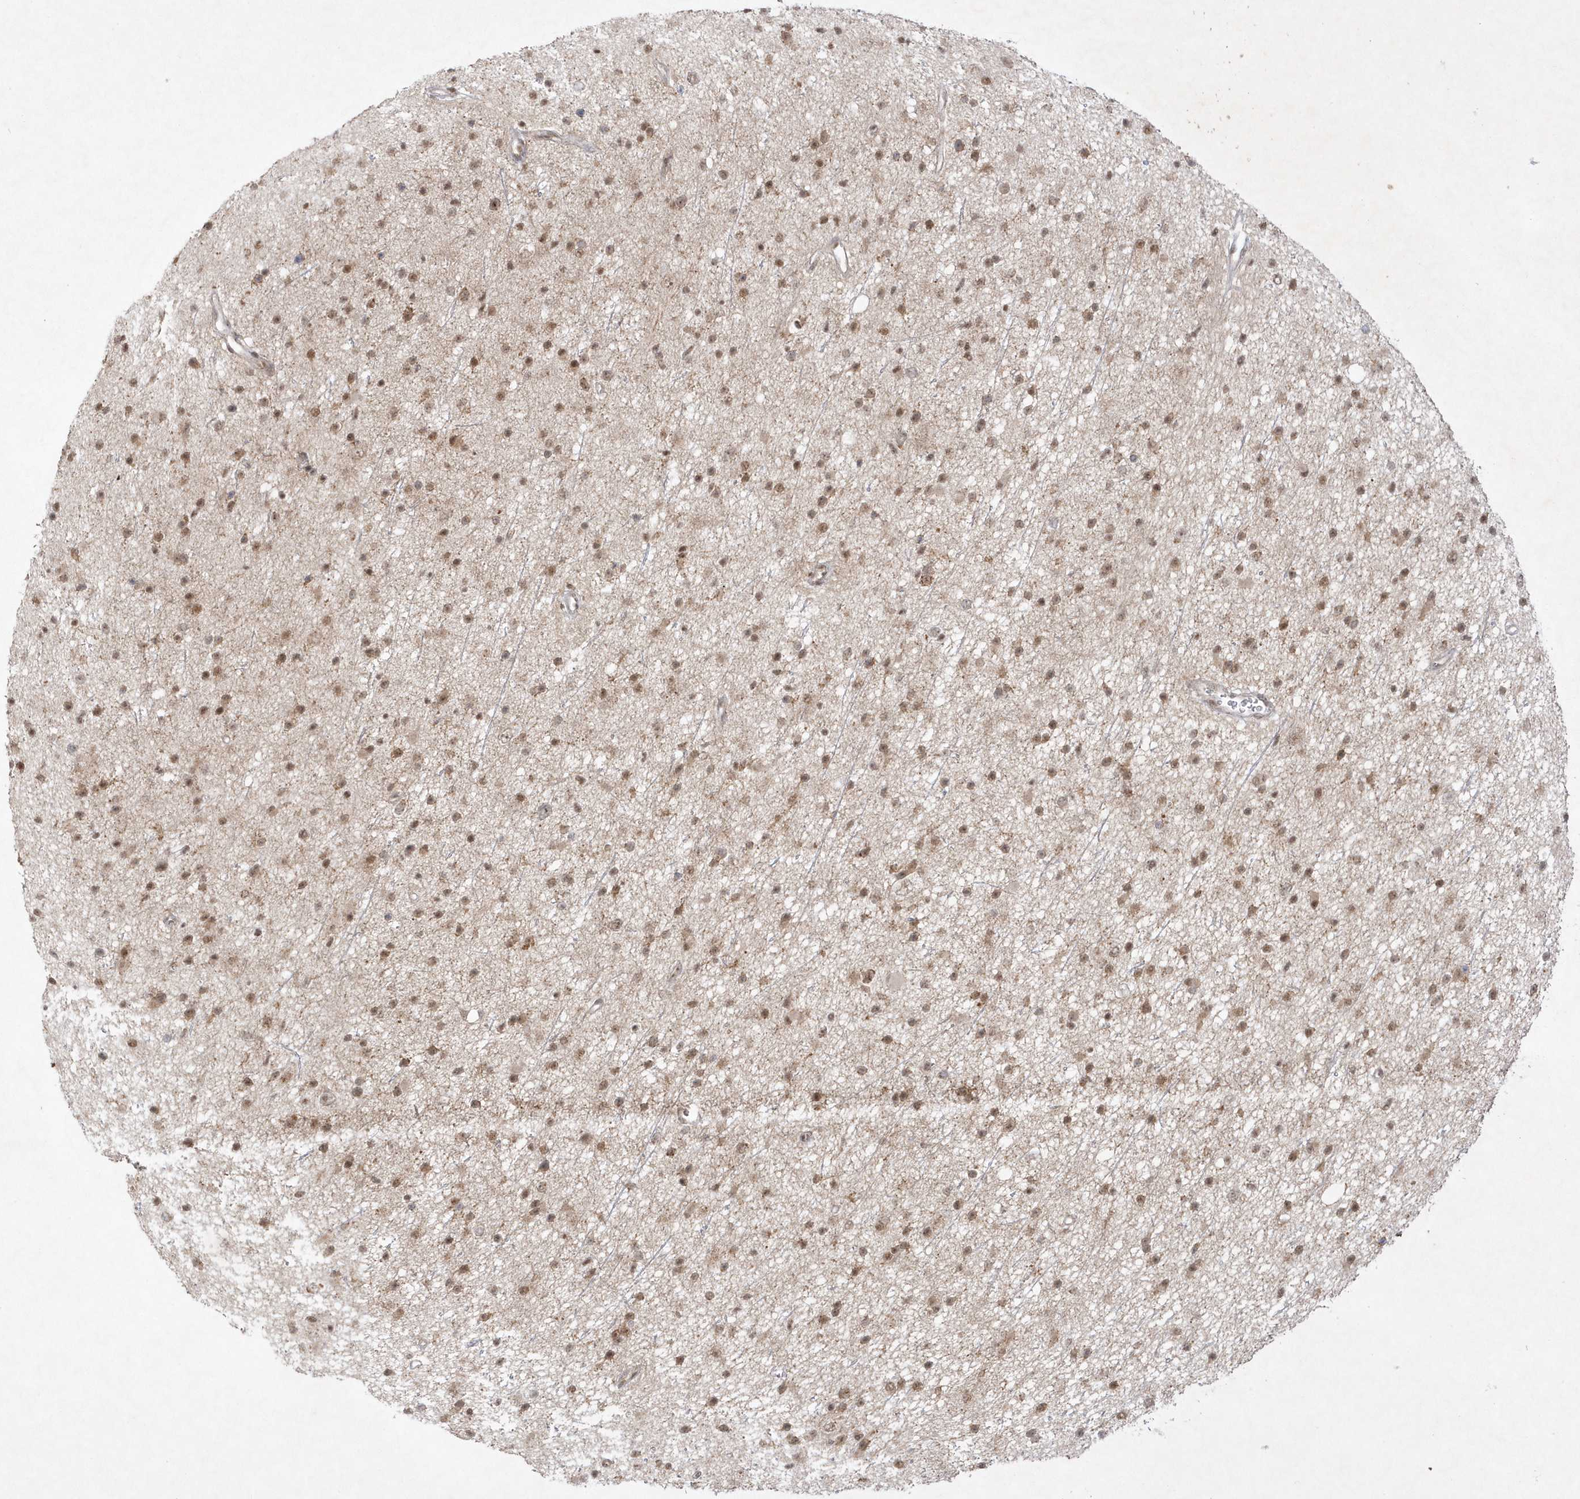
{"staining": {"intensity": "moderate", "quantity": ">75%", "location": "nuclear"}, "tissue": "glioma", "cell_type": "Tumor cells", "image_type": "cancer", "snomed": [{"axis": "morphology", "description": "Glioma, malignant, Low grade"}, {"axis": "topography", "description": "Cerebral cortex"}], "caption": "About >75% of tumor cells in malignant low-grade glioma reveal moderate nuclear protein expression as visualized by brown immunohistochemical staining.", "gene": "CPSF3", "patient": {"sex": "female", "age": 39}}